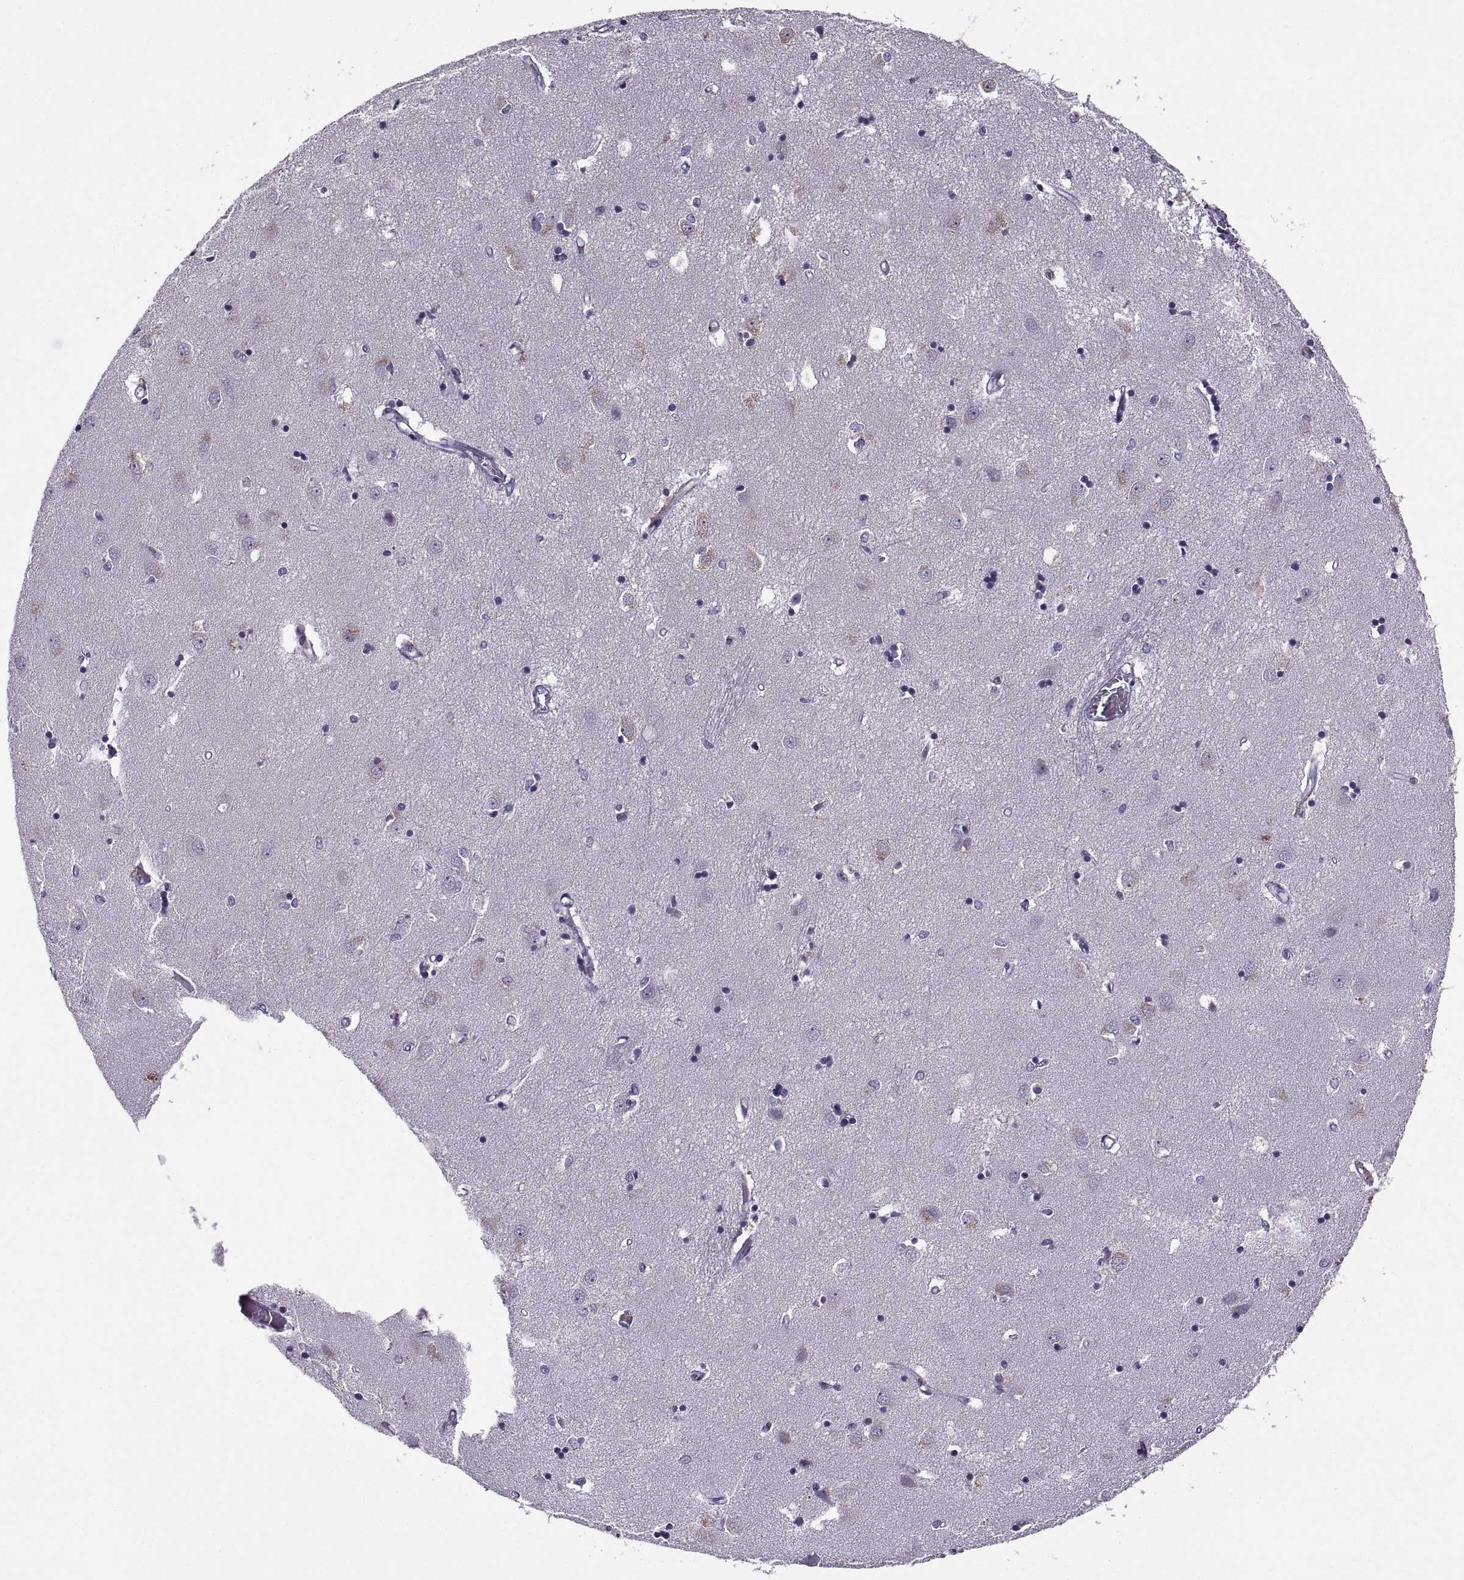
{"staining": {"intensity": "negative", "quantity": "none", "location": "none"}, "tissue": "caudate", "cell_type": "Glial cells", "image_type": "normal", "snomed": [{"axis": "morphology", "description": "Normal tissue, NOS"}, {"axis": "topography", "description": "Lateral ventricle wall"}], "caption": "Image shows no significant protein positivity in glial cells of normal caudate.", "gene": "CALCR", "patient": {"sex": "male", "age": 54}}